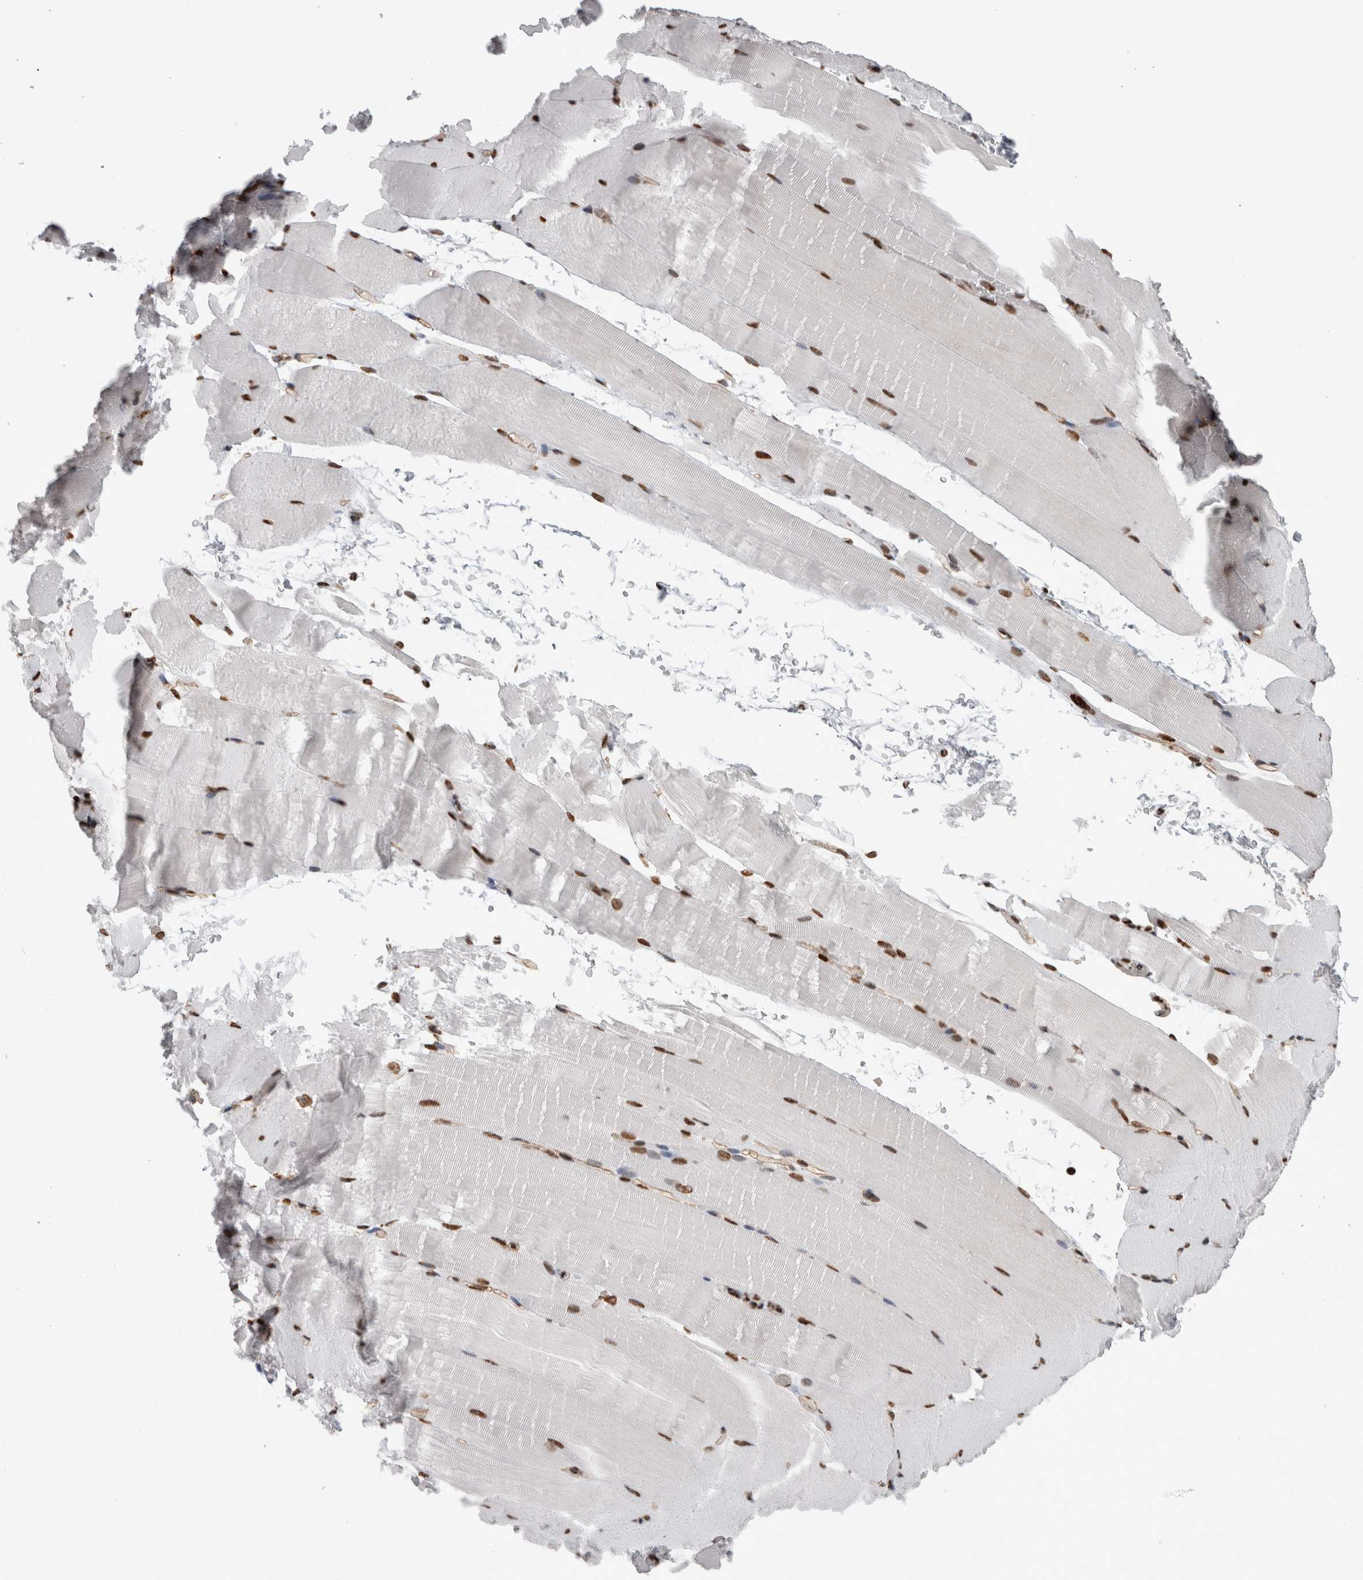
{"staining": {"intensity": "moderate", "quantity": ">75%", "location": "nuclear"}, "tissue": "skeletal muscle", "cell_type": "Myocytes", "image_type": "normal", "snomed": [{"axis": "morphology", "description": "Normal tissue, NOS"}, {"axis": "topography", "description": "Skeletal muscle"}, {"axis": "topography", "description": "Parathyroid gland"}], "caption": "Immunohistochemistry micrograph of unremarkable skeletal muscle: human skeletal muscle stained using immunohistochemistry (IHC) displays medium levels of moderate protein expression localized specifically in the nuclear of myocytes, appearing as a nuclear brown color.", "gene": "HNRNPM", "patient": {"sex": "female", "age": 37}}